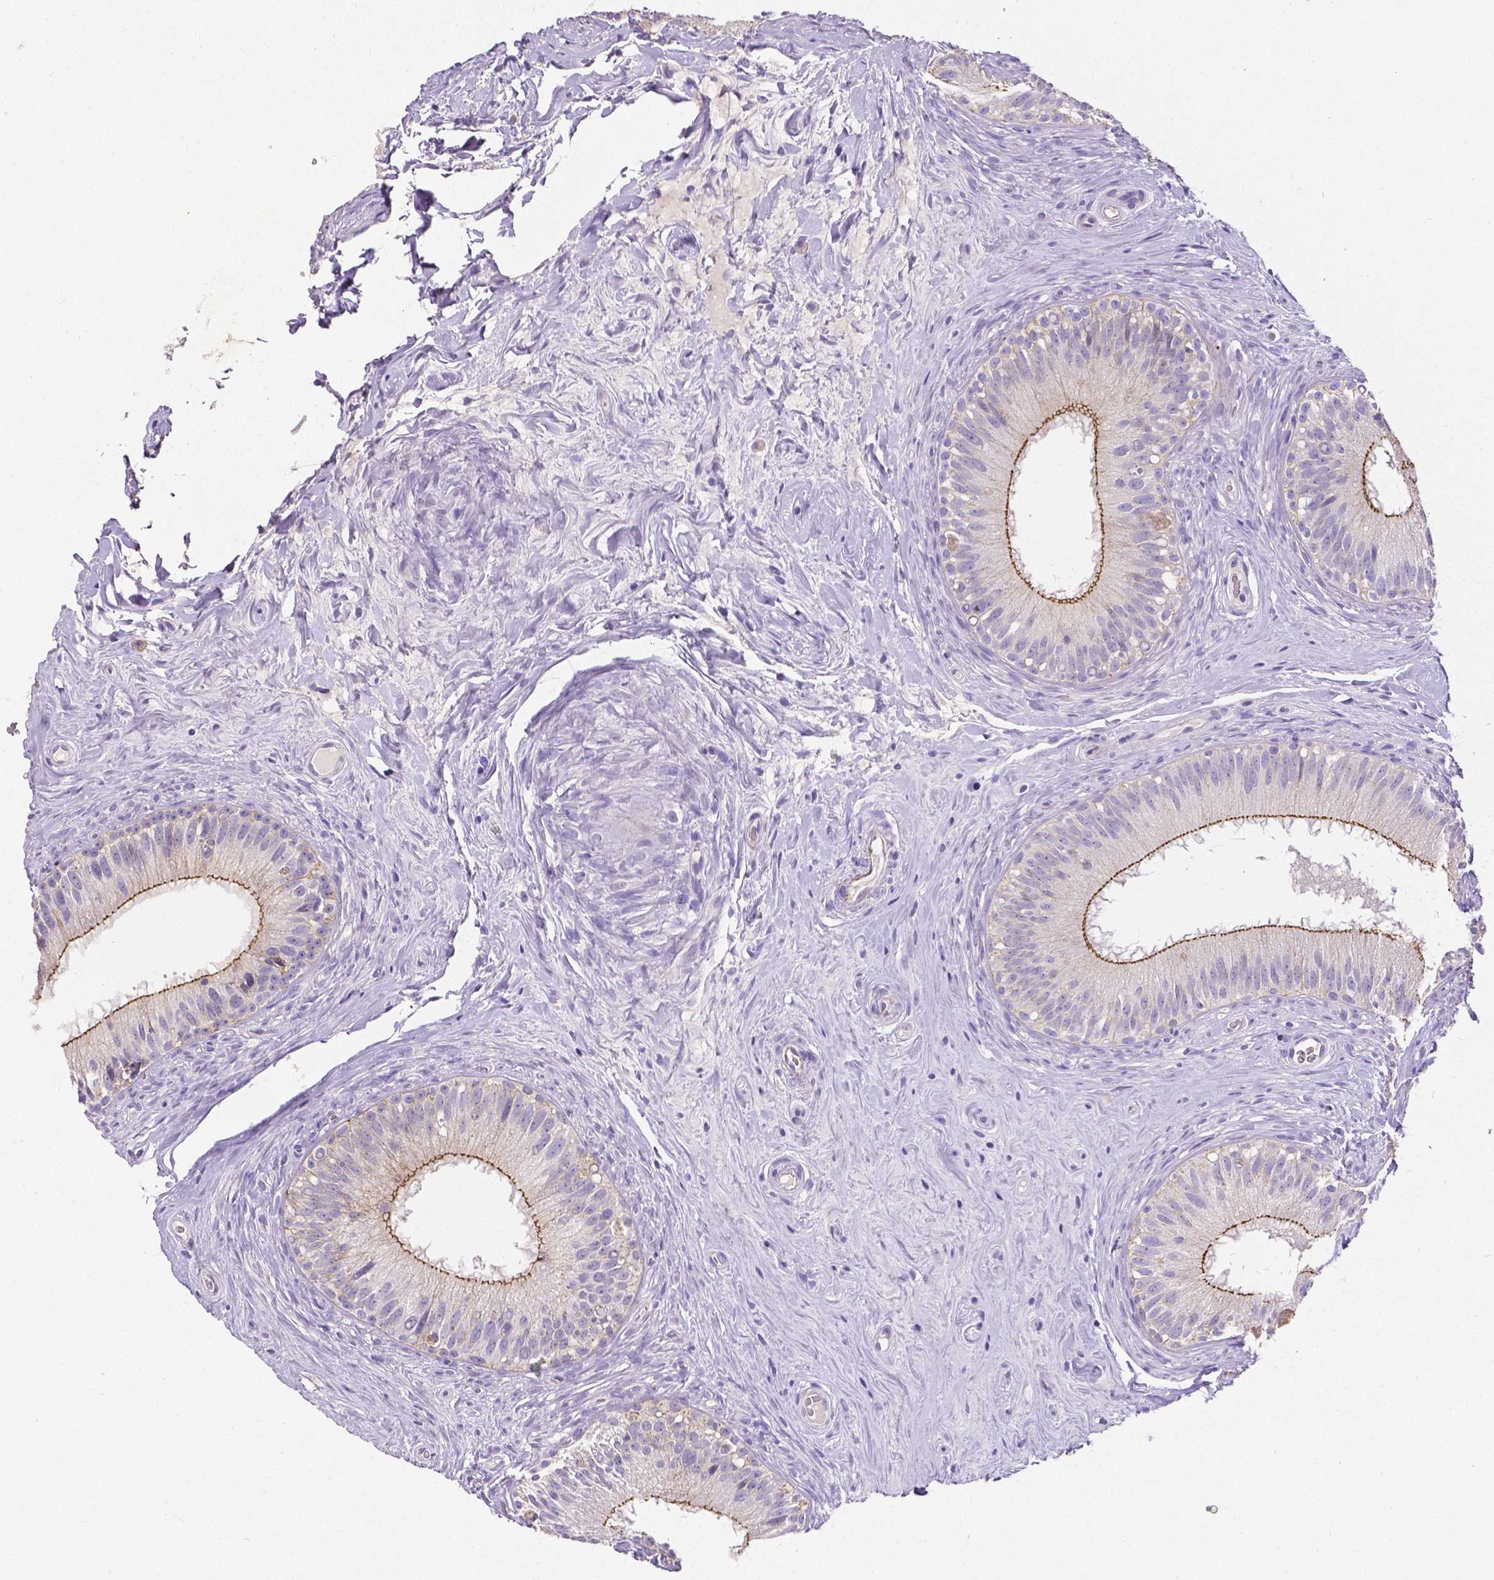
{"staining": {"intensity": "moderate", "quantity": "<25%", "location": "cytoplasmic/membranous"}, "tissue": "epididymis", "cell_type": "Glandular cells", "image_type": "normal", "snomed": [{"axis": "morphology", "description": "Normal tissue, NOS"}, {"axis": "topography", "description": "Epididymis"}], "caption": "Brown immunohistochemical staining in benign human epididymis shows moderate cytoplasmic/membranous staining in about <25% of glandular cells.", "gene": "OCLN", "patient": {"sex": "male", "age": 59}}